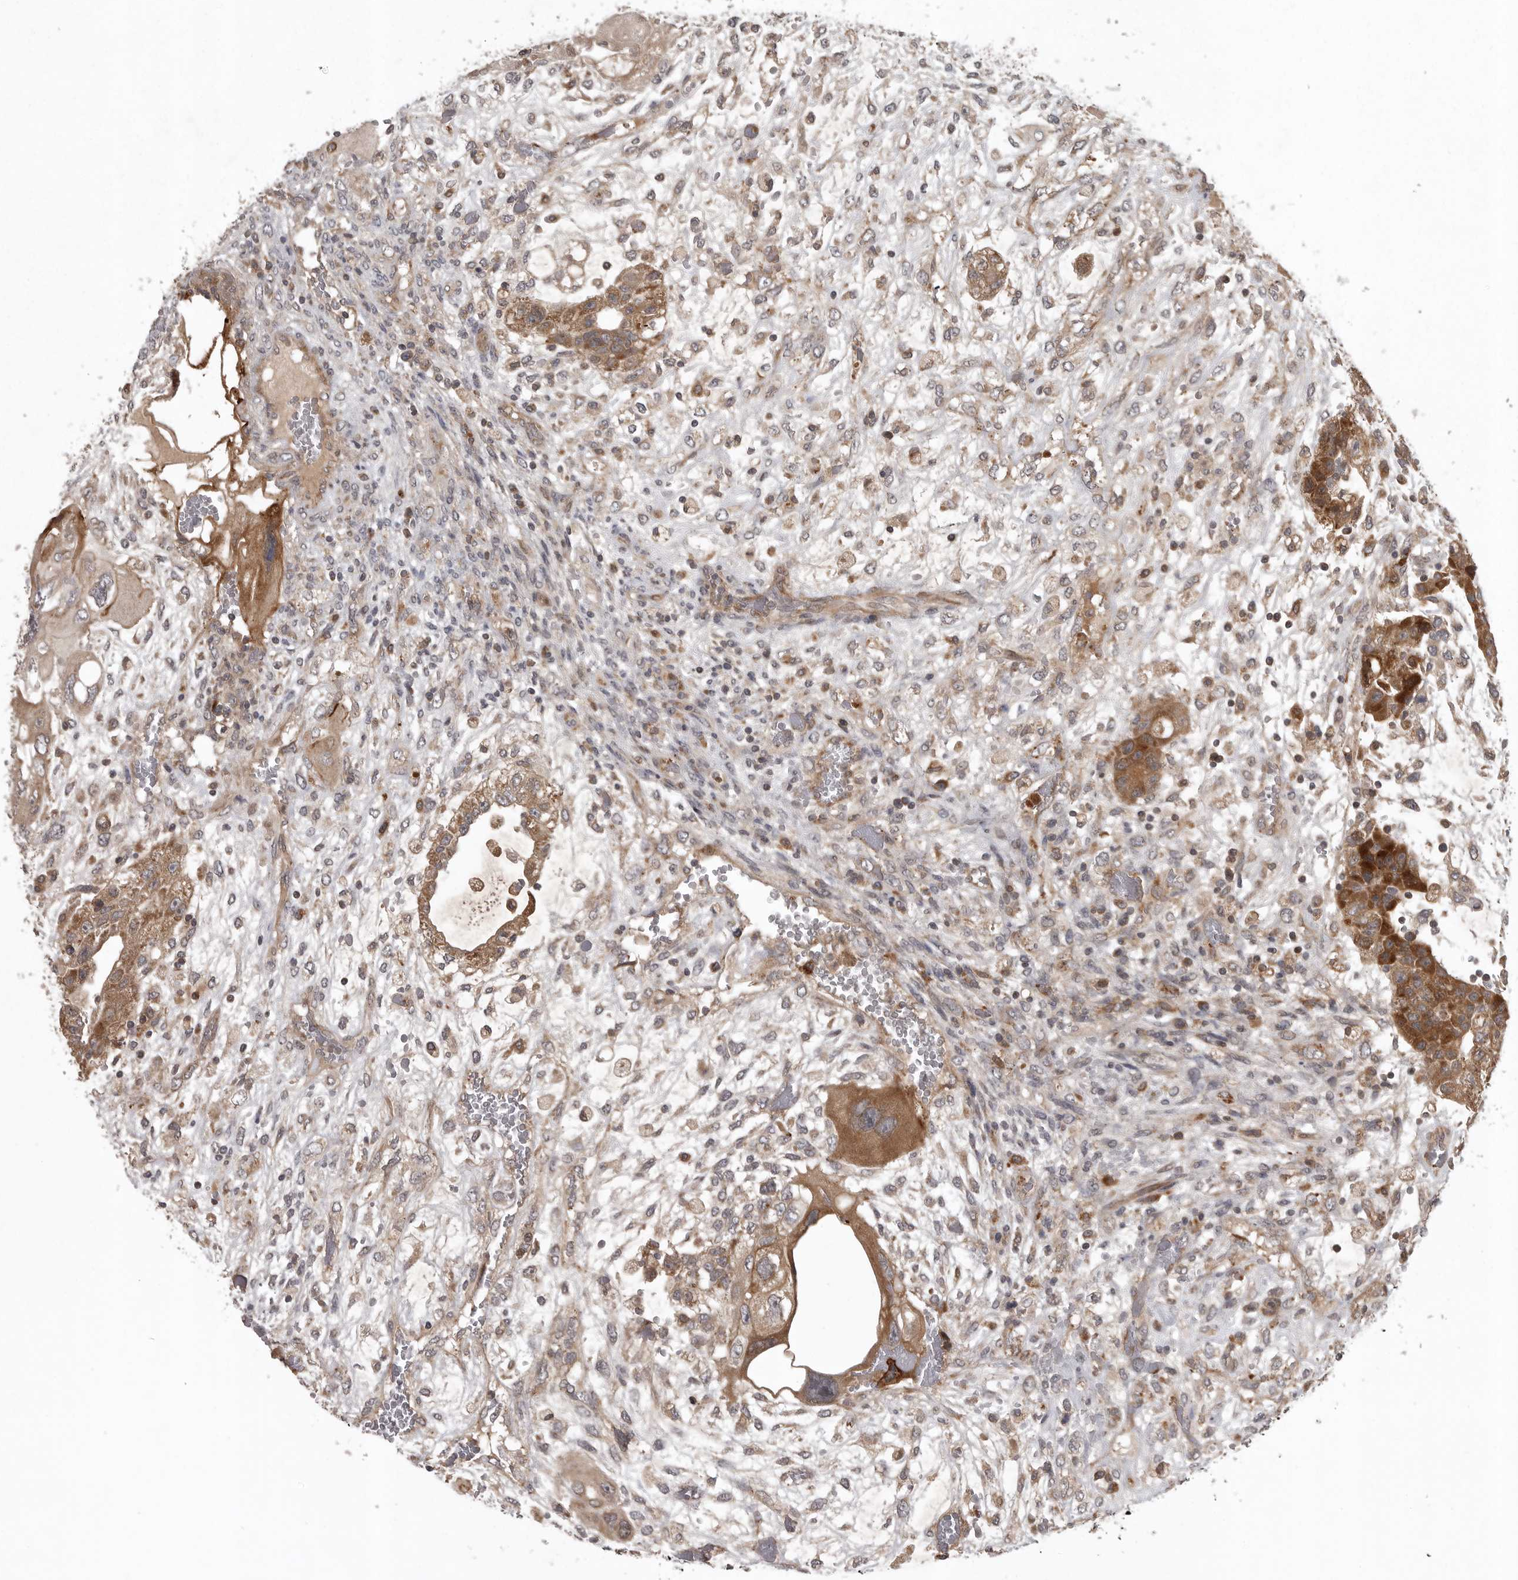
{"staining": {"intensity": "moderate", "quantity": ">75%", "location": "cytoplasmic/membranous"}, "tissue": "testis cancer", "cell_type": "Tumor cells", "image_type": "cancer", "snomed": [{"axis": "morphology", "description": "Carcinoma, Embryonal, NOS"}, {"axis": "topography", "description": "Testis"}], "caption": "Testis cancer tissue shows moderate cytoplasmic/membranous expression in approximately >75% of tumor cells, visualized by immunohistochemistry. (IHC, brightfield microscopy, high magnification).", "gene": "GPR31", "patient": {"sex": "male", "age": 36}}